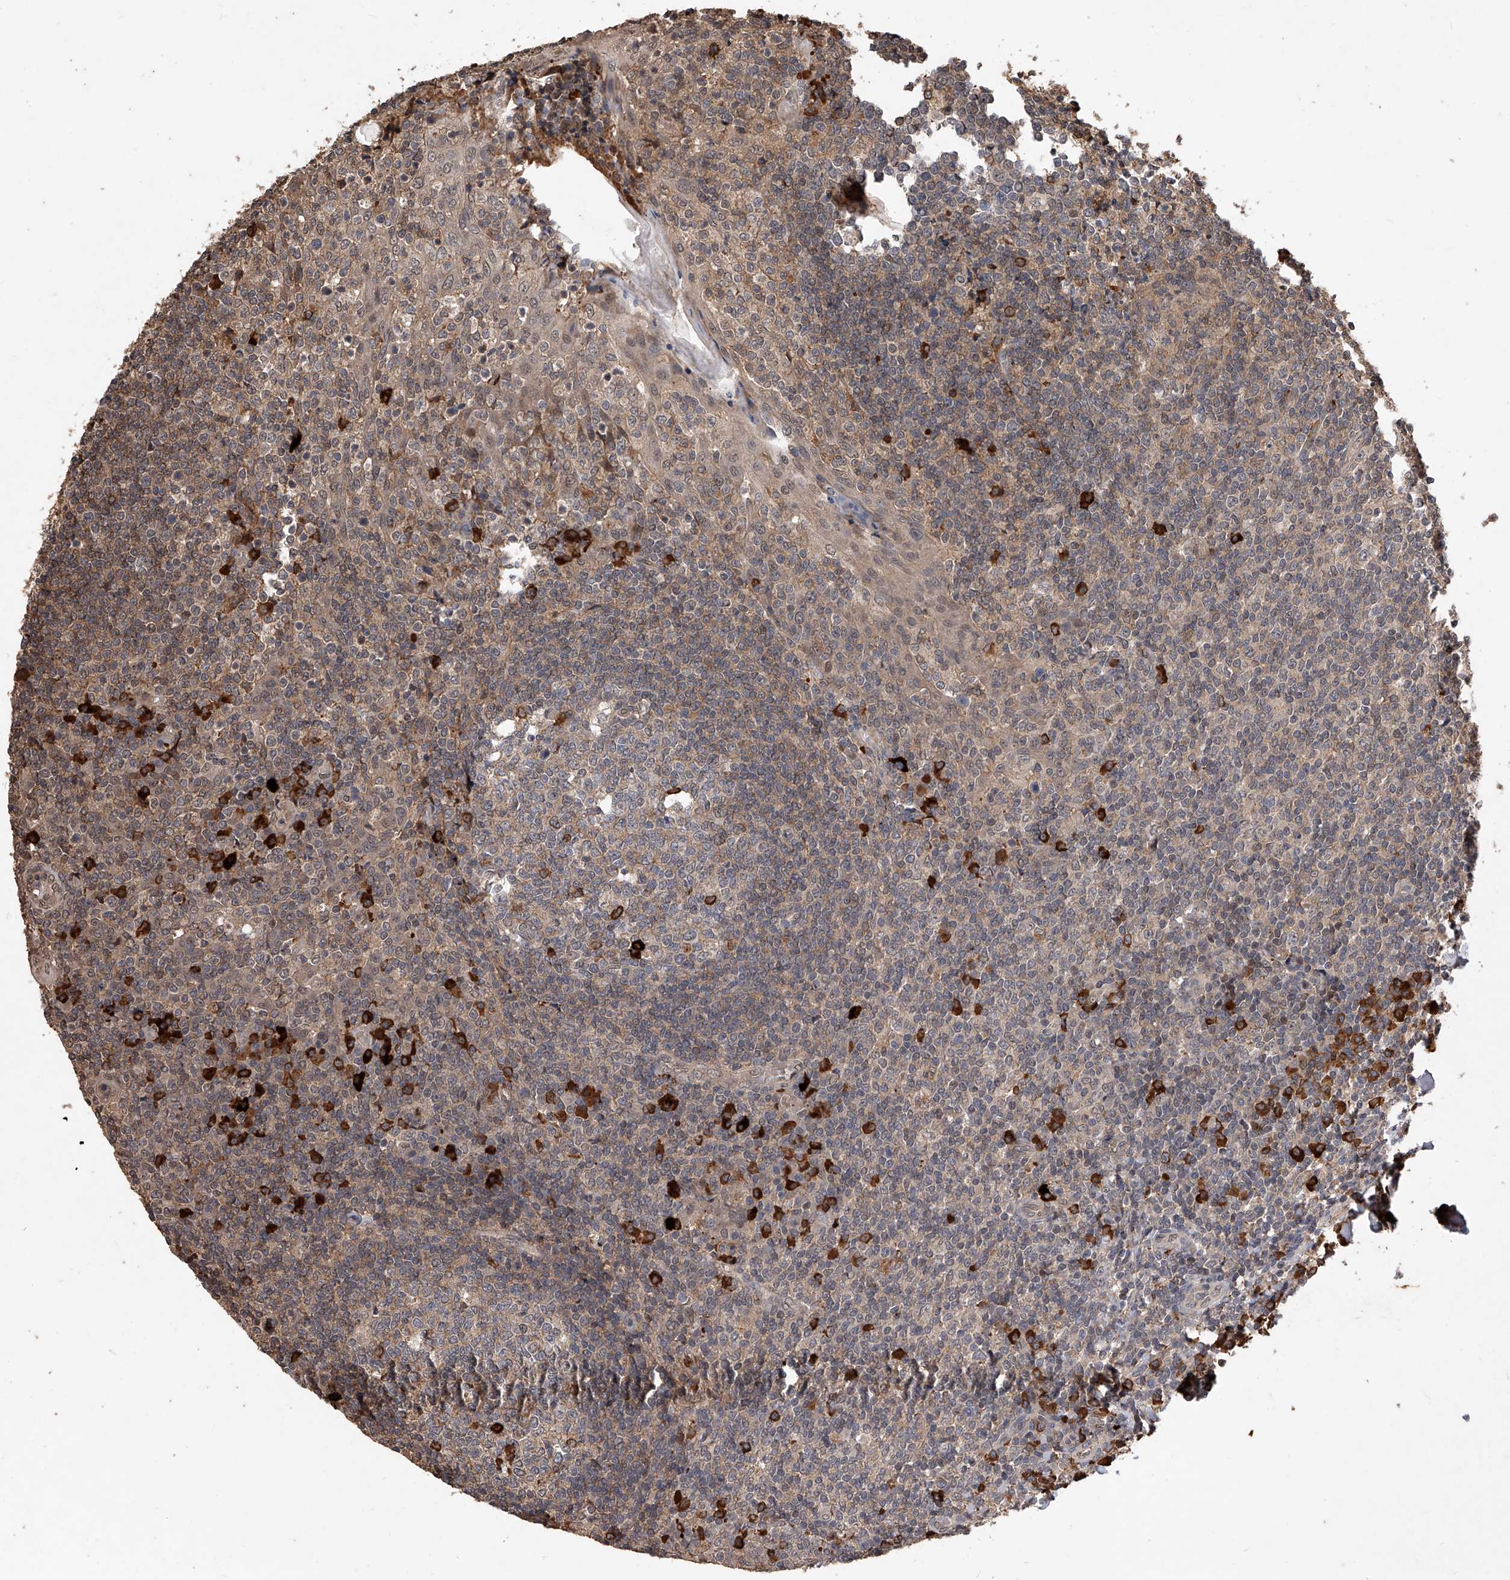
{"staining": {"intensity": "strong", "quantity": "<25%", "location": "cytoplasmic/membranous"}, "tissue": "tonsil", "cell_type": "Germinal center cells", "image_type": "normal", "snomed": [{"axis": "morphology", "description": "Normal tissue, NOS"}, {"axis": "topography", "description": "Tonsil"}], "caption": "Tonsil stained for a protein demonstrates strong cytoplasmic/membranous positivity in germinal center cells. Immunohistochemistry (ihc) stains the protein of interest in brown and the nuclei are stained blue.", "gene": "CFAP410", "patient": {"sex": "female", "age": 19}}